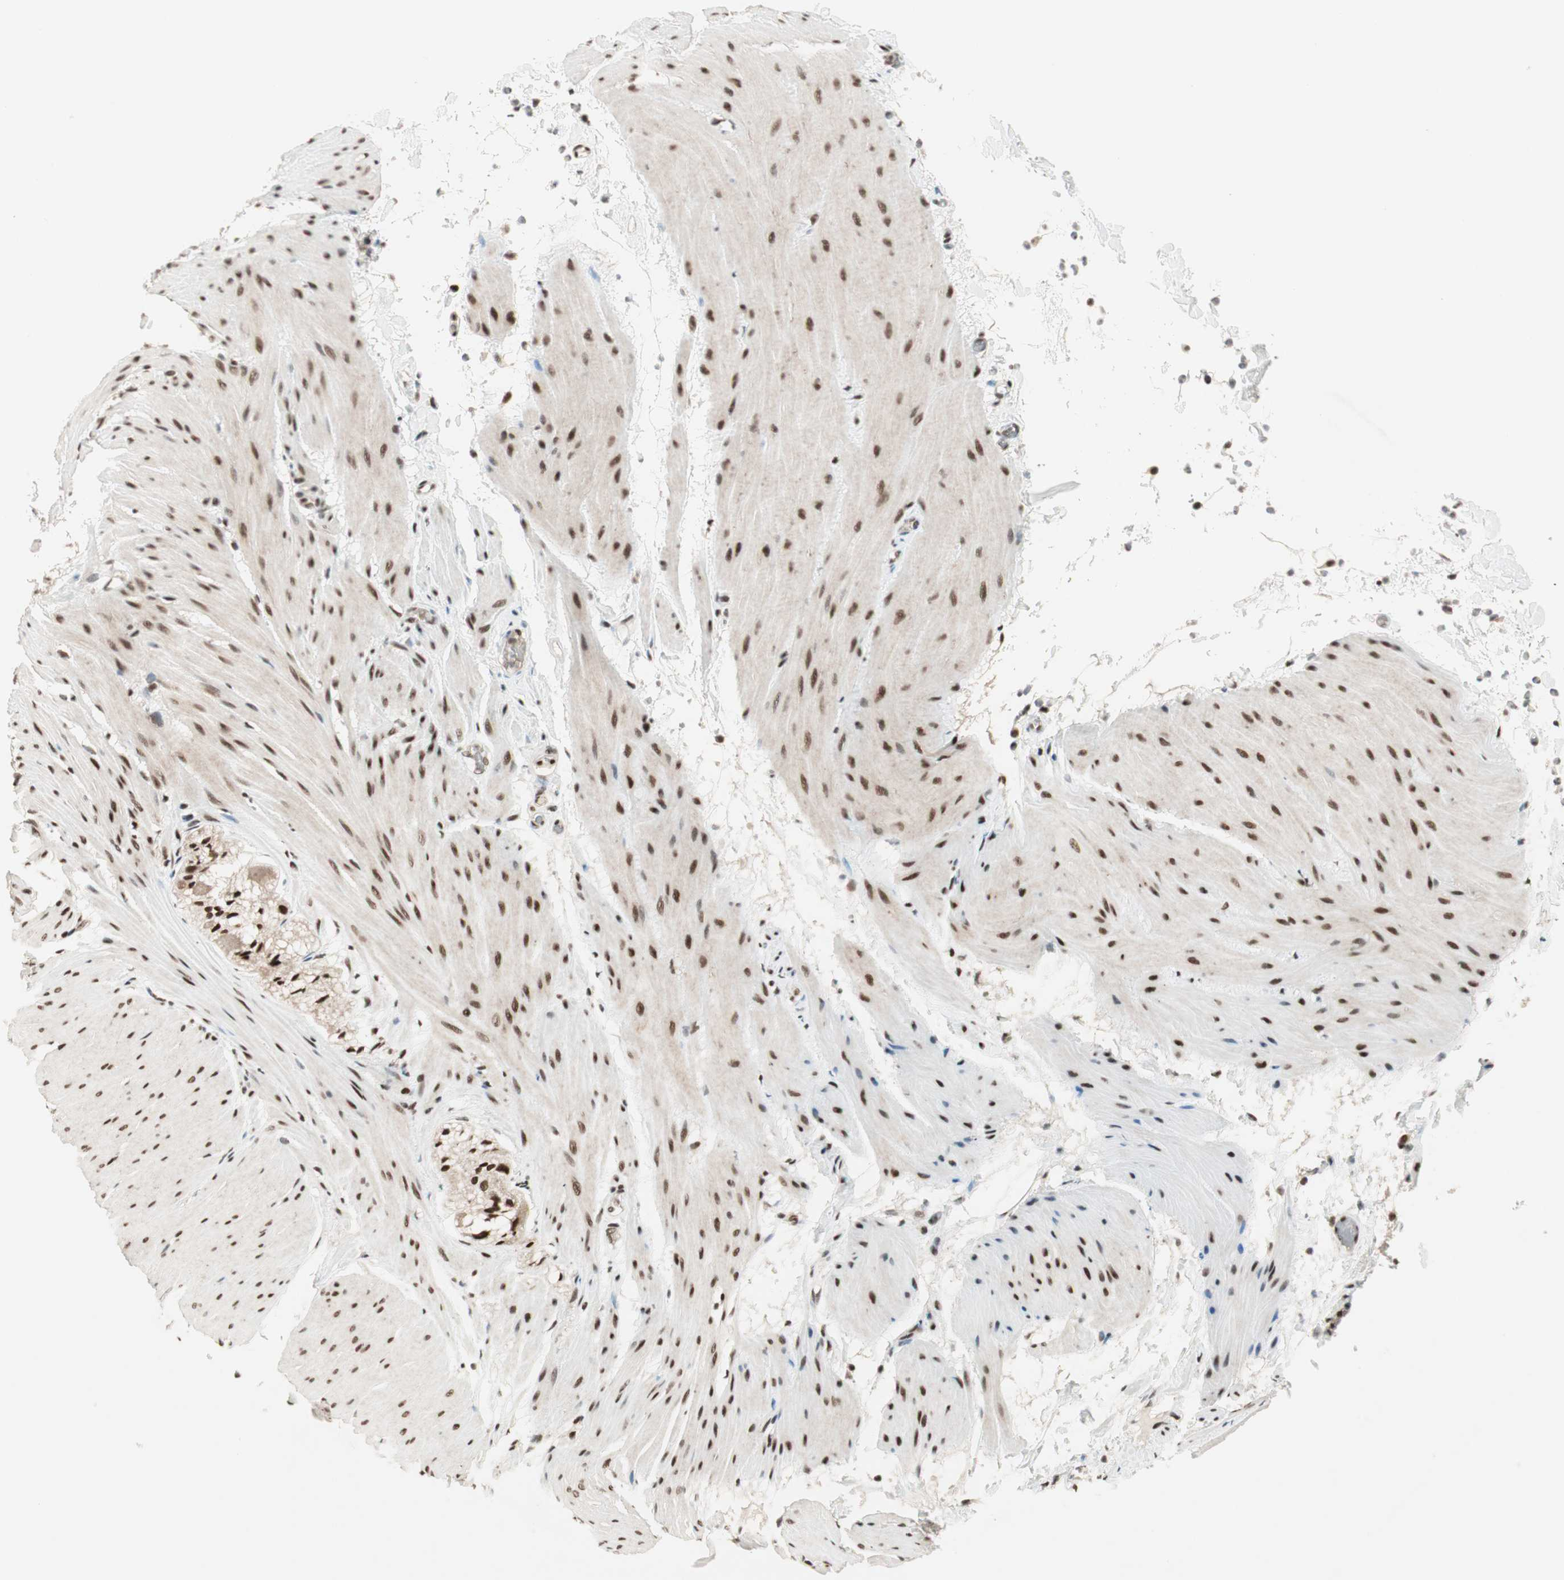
{"staining": {"intensity": "strong", "quantity": ">75%", "location": "nuclear"}, "tissue": "smooth muscle", "cell_type": "Smooth muscle cells", "image_type": "normal", "snomed": [{"axis": "morphology", "description": "Normal tissue, NOS"}, {"axis": "topography", "description": "Smooth muscle"}, {"axis": "topography", "description": "Colon"}], "caption": "Normal smooth muscle shows strong nuclear staining in about >75% of smooth muscle cells.", "gene": "MDC1", "patient": {"sex": "male", "age": 67}}